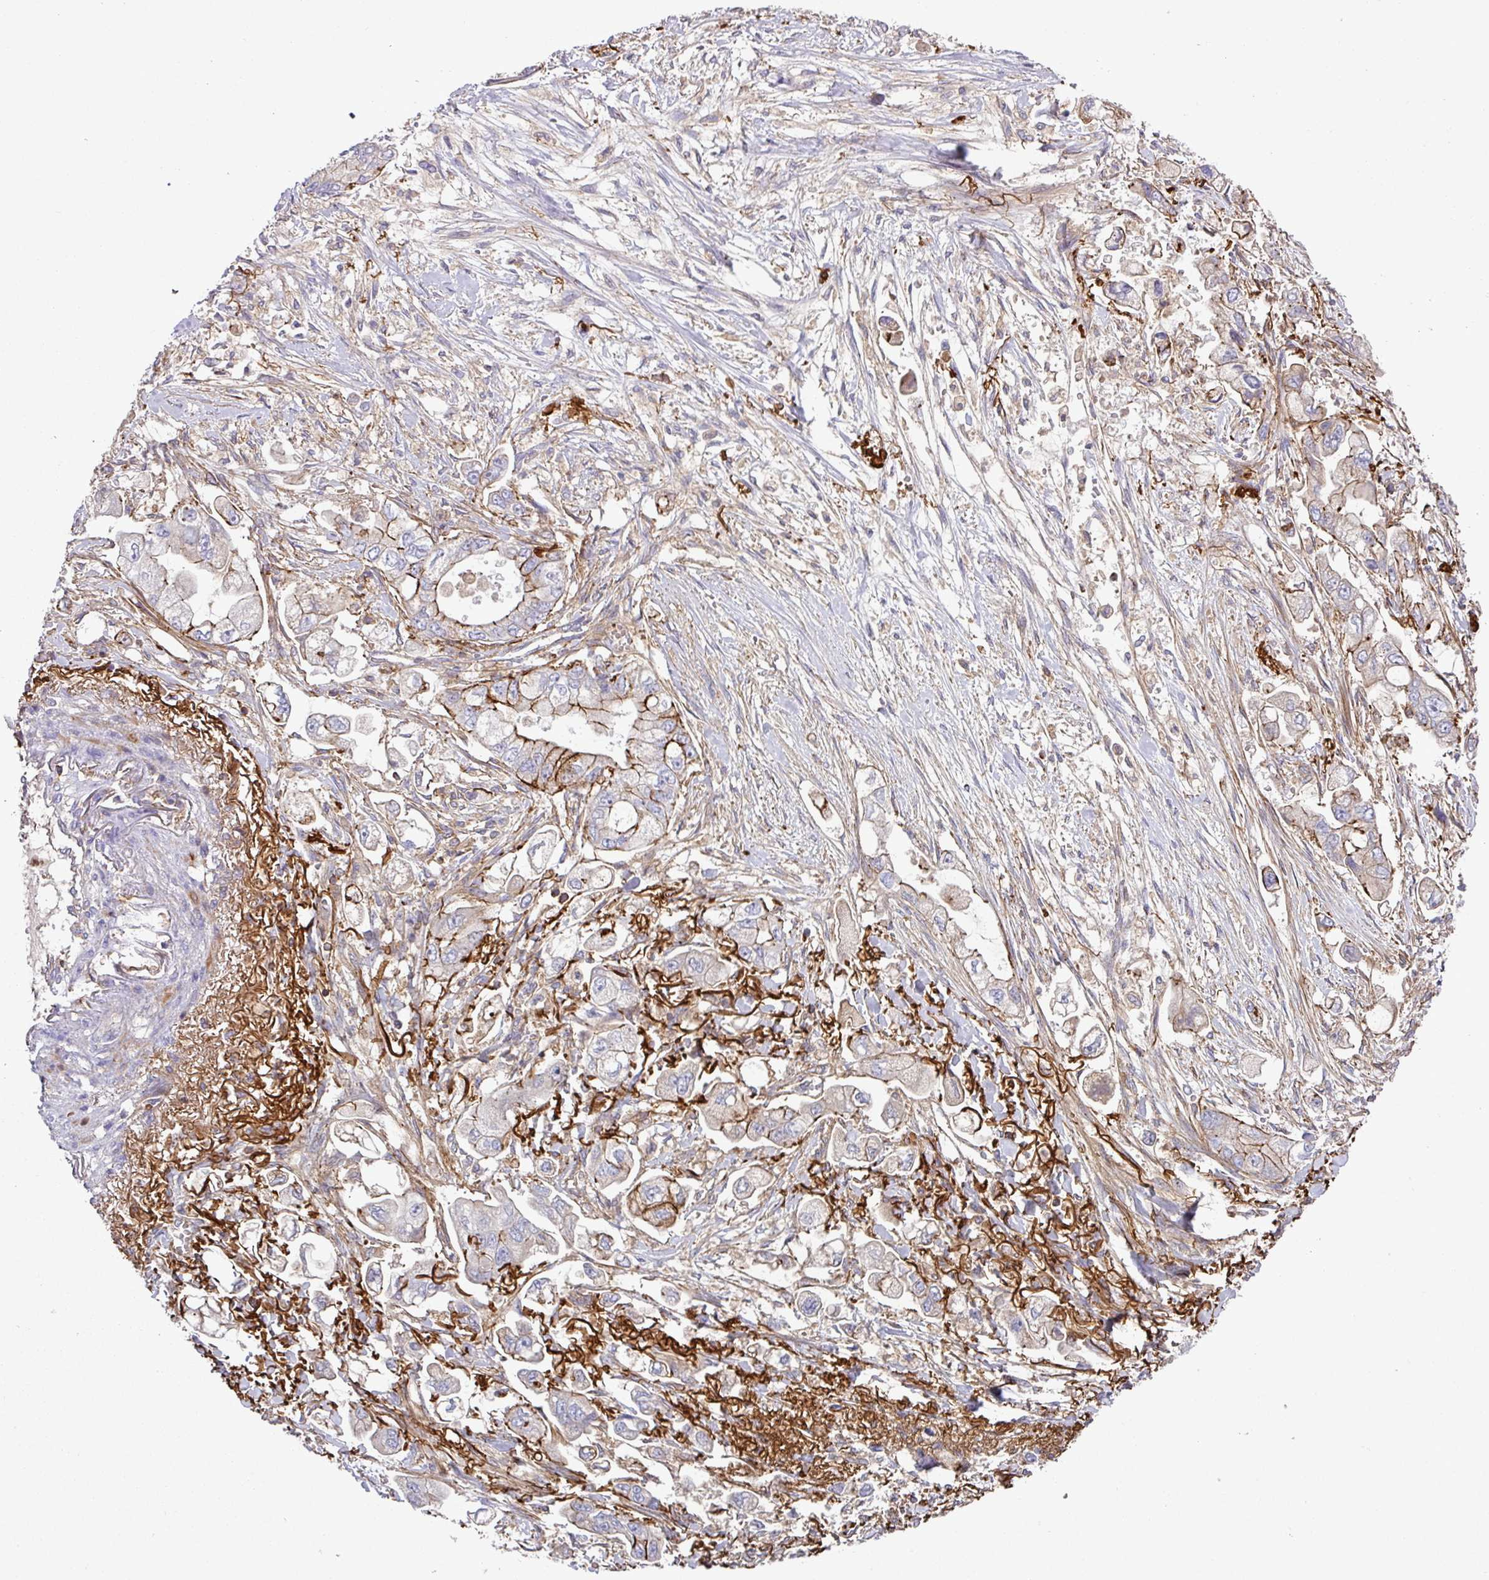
{"staining": {"intensity": "moderate", "quantity": "<25%", "location": "cytoplasmic/membranous"}, "tissue": "stomach cancer", "cell_type": "Tumor cells", "image_type": "cancer", "snomed": [{"axis": "morphology", "description": "Adenocarcinoma, NOS"}, {"axis": "topography", "description": "Stomach"}], "caption": "Stomach adenocarcinoma stained with a brown dye shows moderate cytoplasmic/membranous positive staining in approximately <25% of tumor cells.", "gene": "RIC1", "patient": {"sex": "male", "age": 62}}